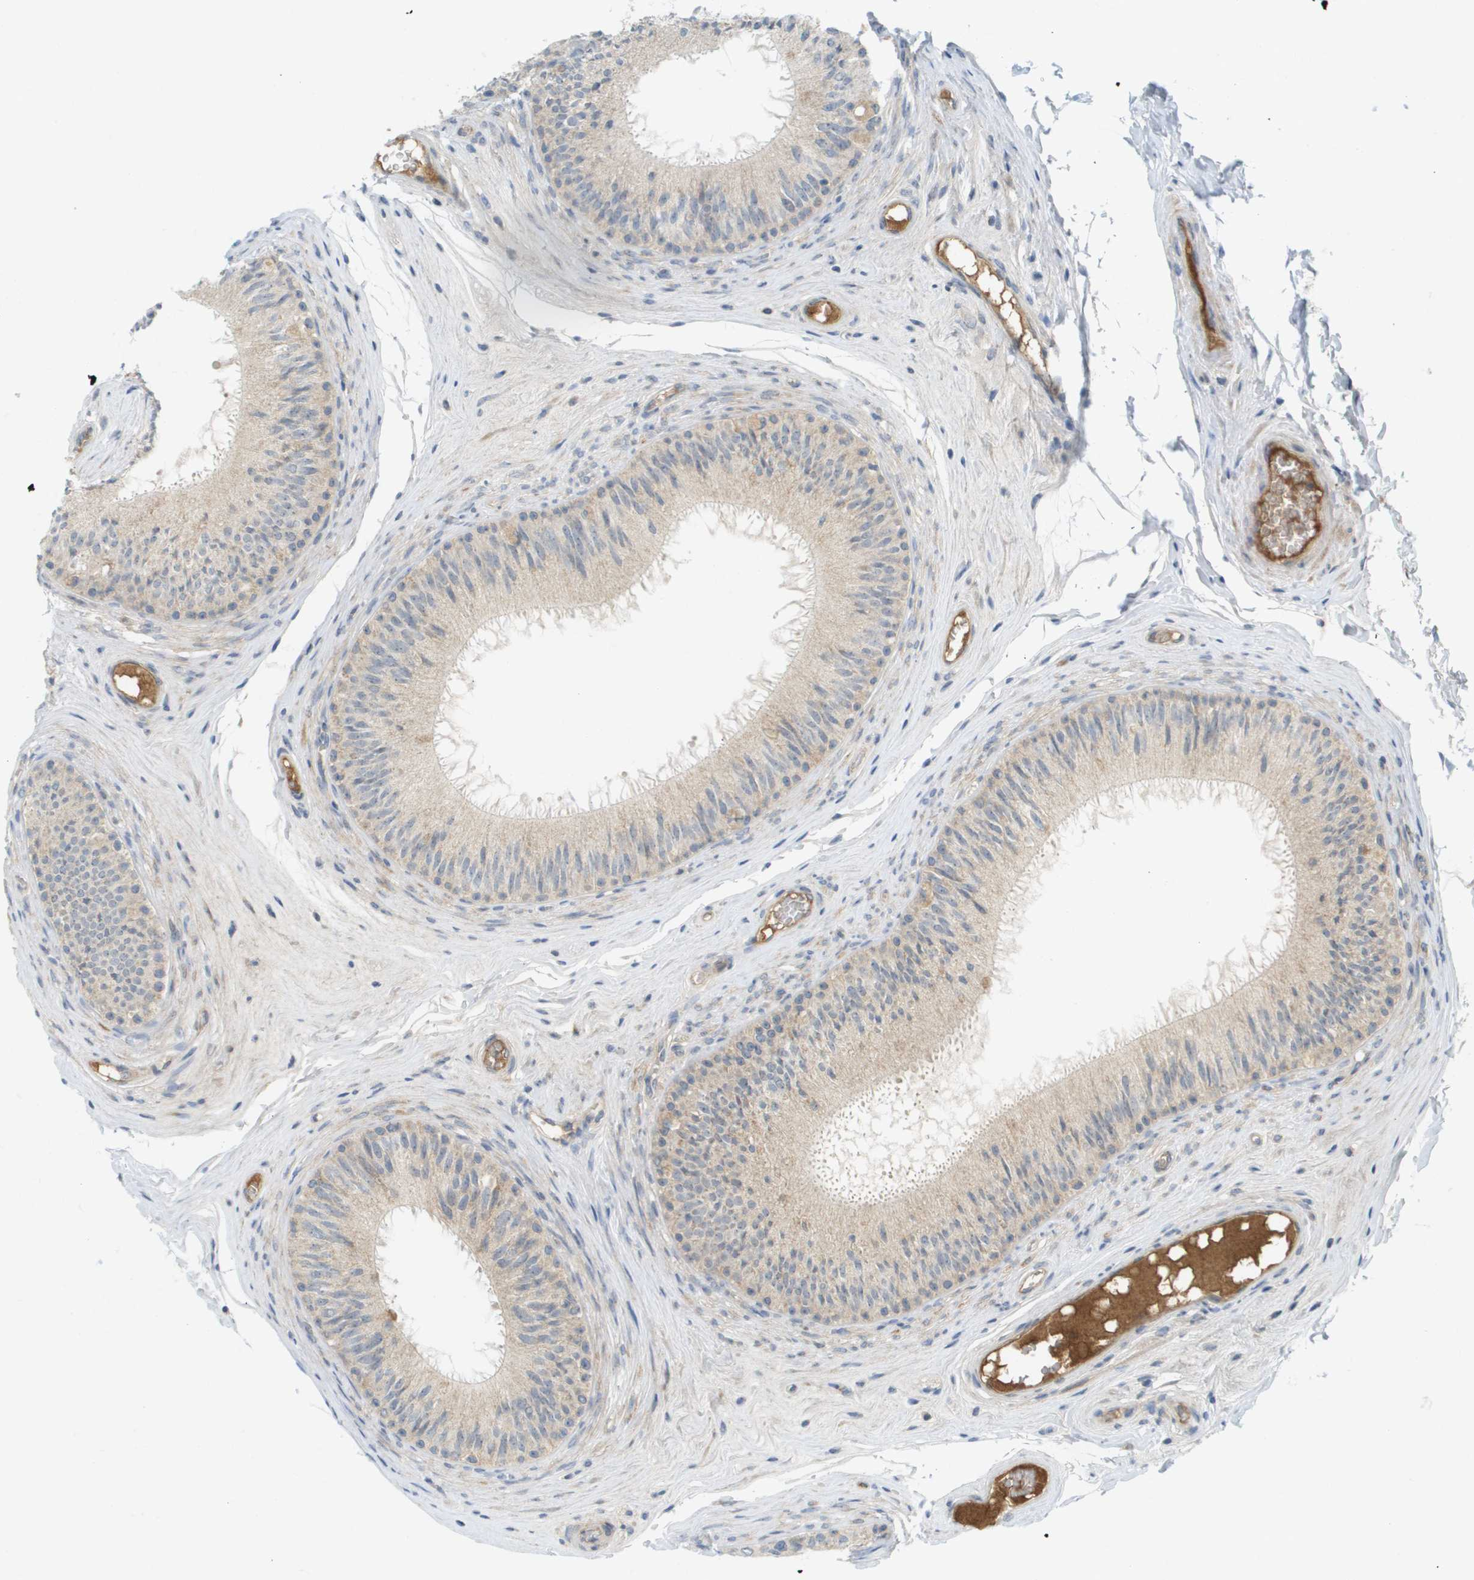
{"staining": {"intensity": "weak", "quantity": "25%-75%", "location": "cytoplasmic/membranous"}, "tissue": "epididymis", "cell_type": "Glandular cells", "image_type": "normal", "snomed": [{"axis": "morphology", "description": "Normal tissue, NOS"}, {"axis": "topography", "description": "Testis"}, {"axis": "topography", "description": "Epididymis"}], "caption": "Human epididymis stained with a brown dye displays weak cytoplasmic/membranous positive expression in approximately 25%-75% of glandular cells.", "gene": "PROC", "patient": {"sex": "male", "age": 36}}